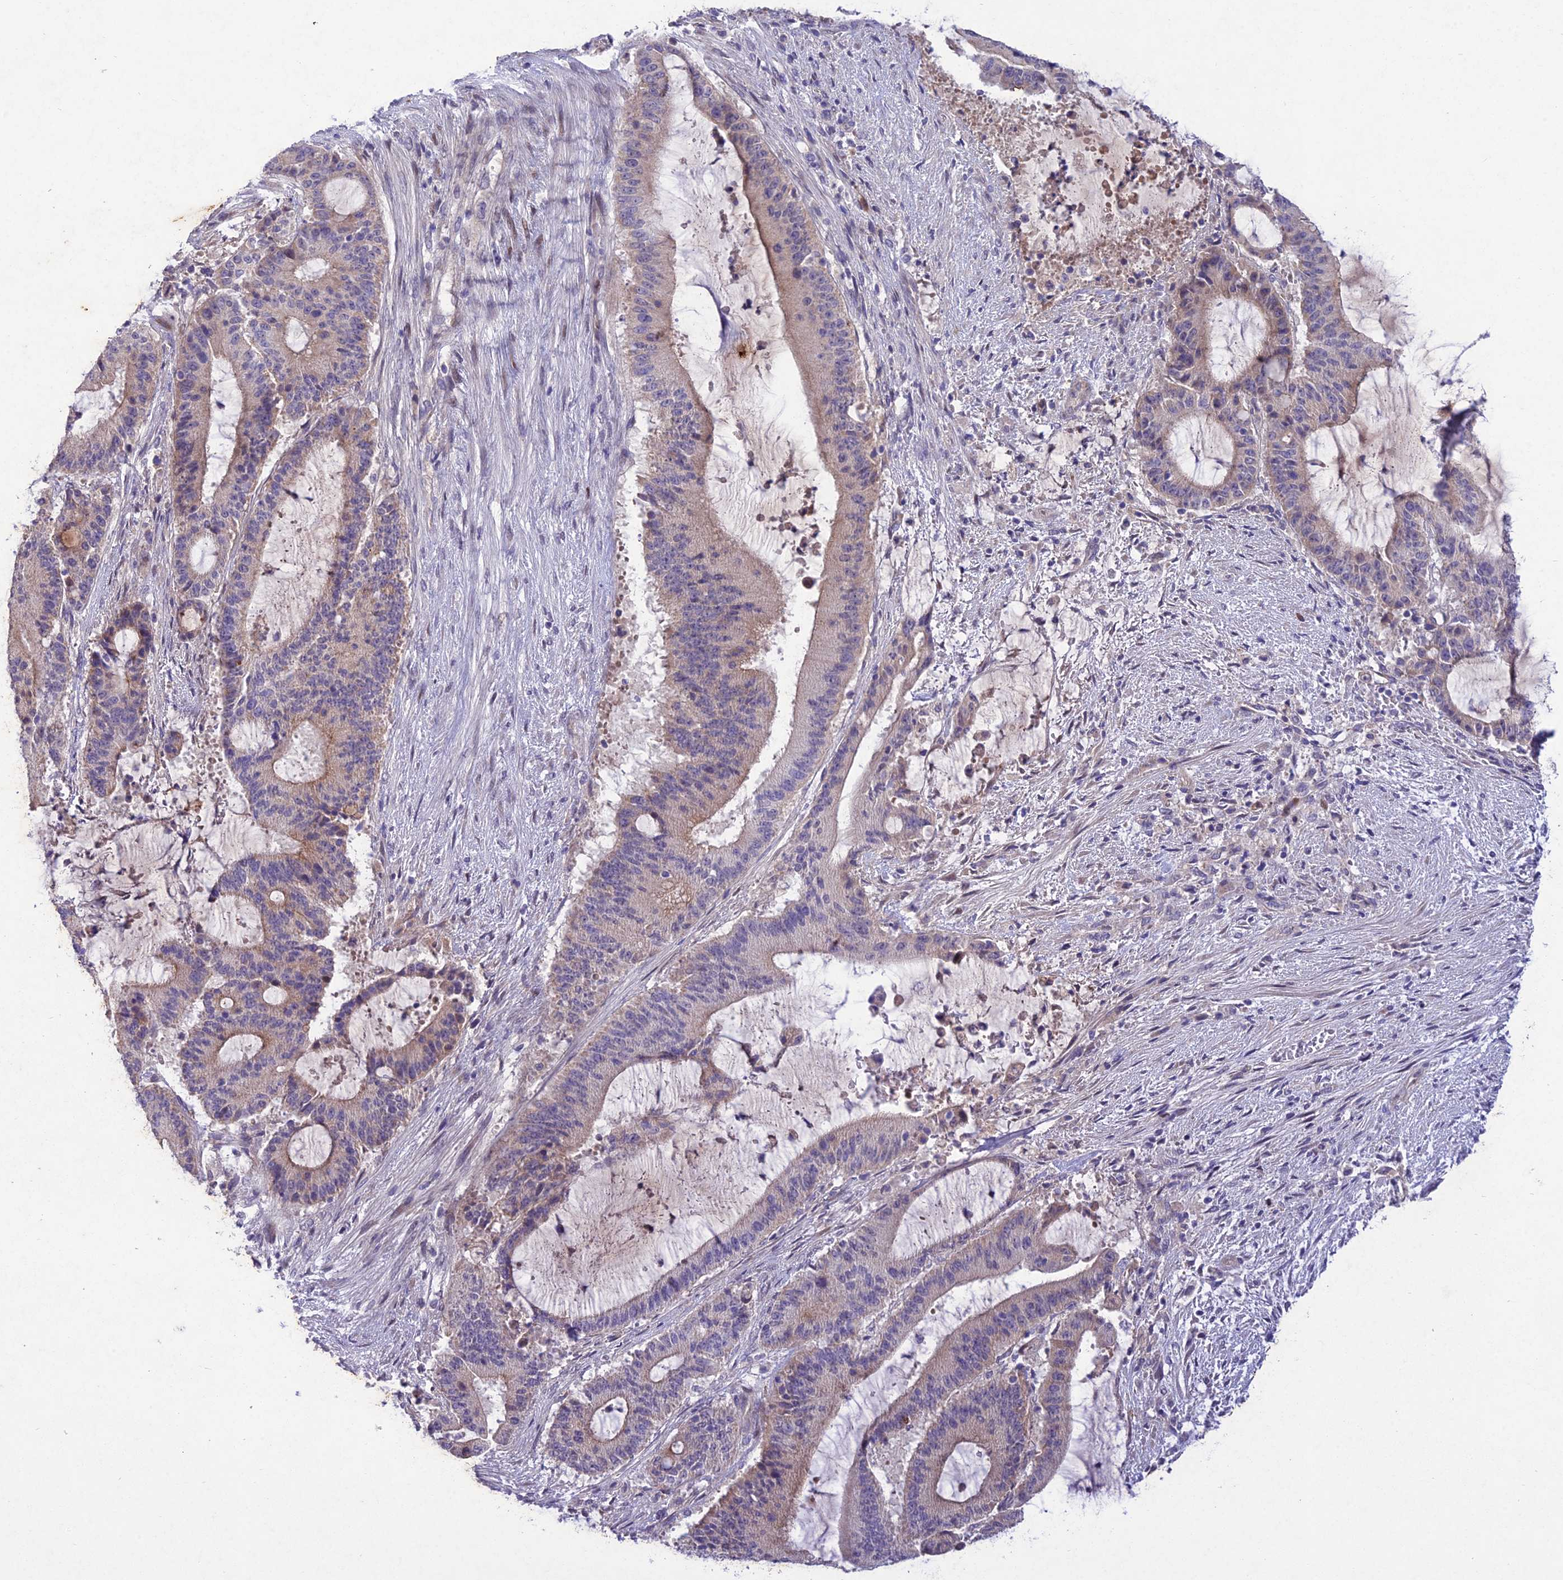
{"staining": {"intensity": "weak", "quantity": "25%-75%", "location": "cytoplasmic/membranous"}, "tissue": "liver cancer", "cell_type": "Tumor cells", "image_type": "cancer", "snomed": [{"axis": "morphology", "description": "Normal tissue, NOS"}, {"axis": "morphology", "description": "Cholangiocarcinoma"}, {"axis": "topography", "description": "Liver"}, {"axis": "topography", "description": "Peripheral nerve tissue"}], "caption": "Immunohistochemistry image of neoplastic tissue: human liver cancer (cholangiocarcinoma) stained using IHC displays low levels of weak protein expression localized specifically in the cytoplasmic/membranous of tumor cells, appearing as a cytoplasmic/membranous brown color.", "gene": "ANKRD52", "patient": {"sex": "female", "age": 73}}